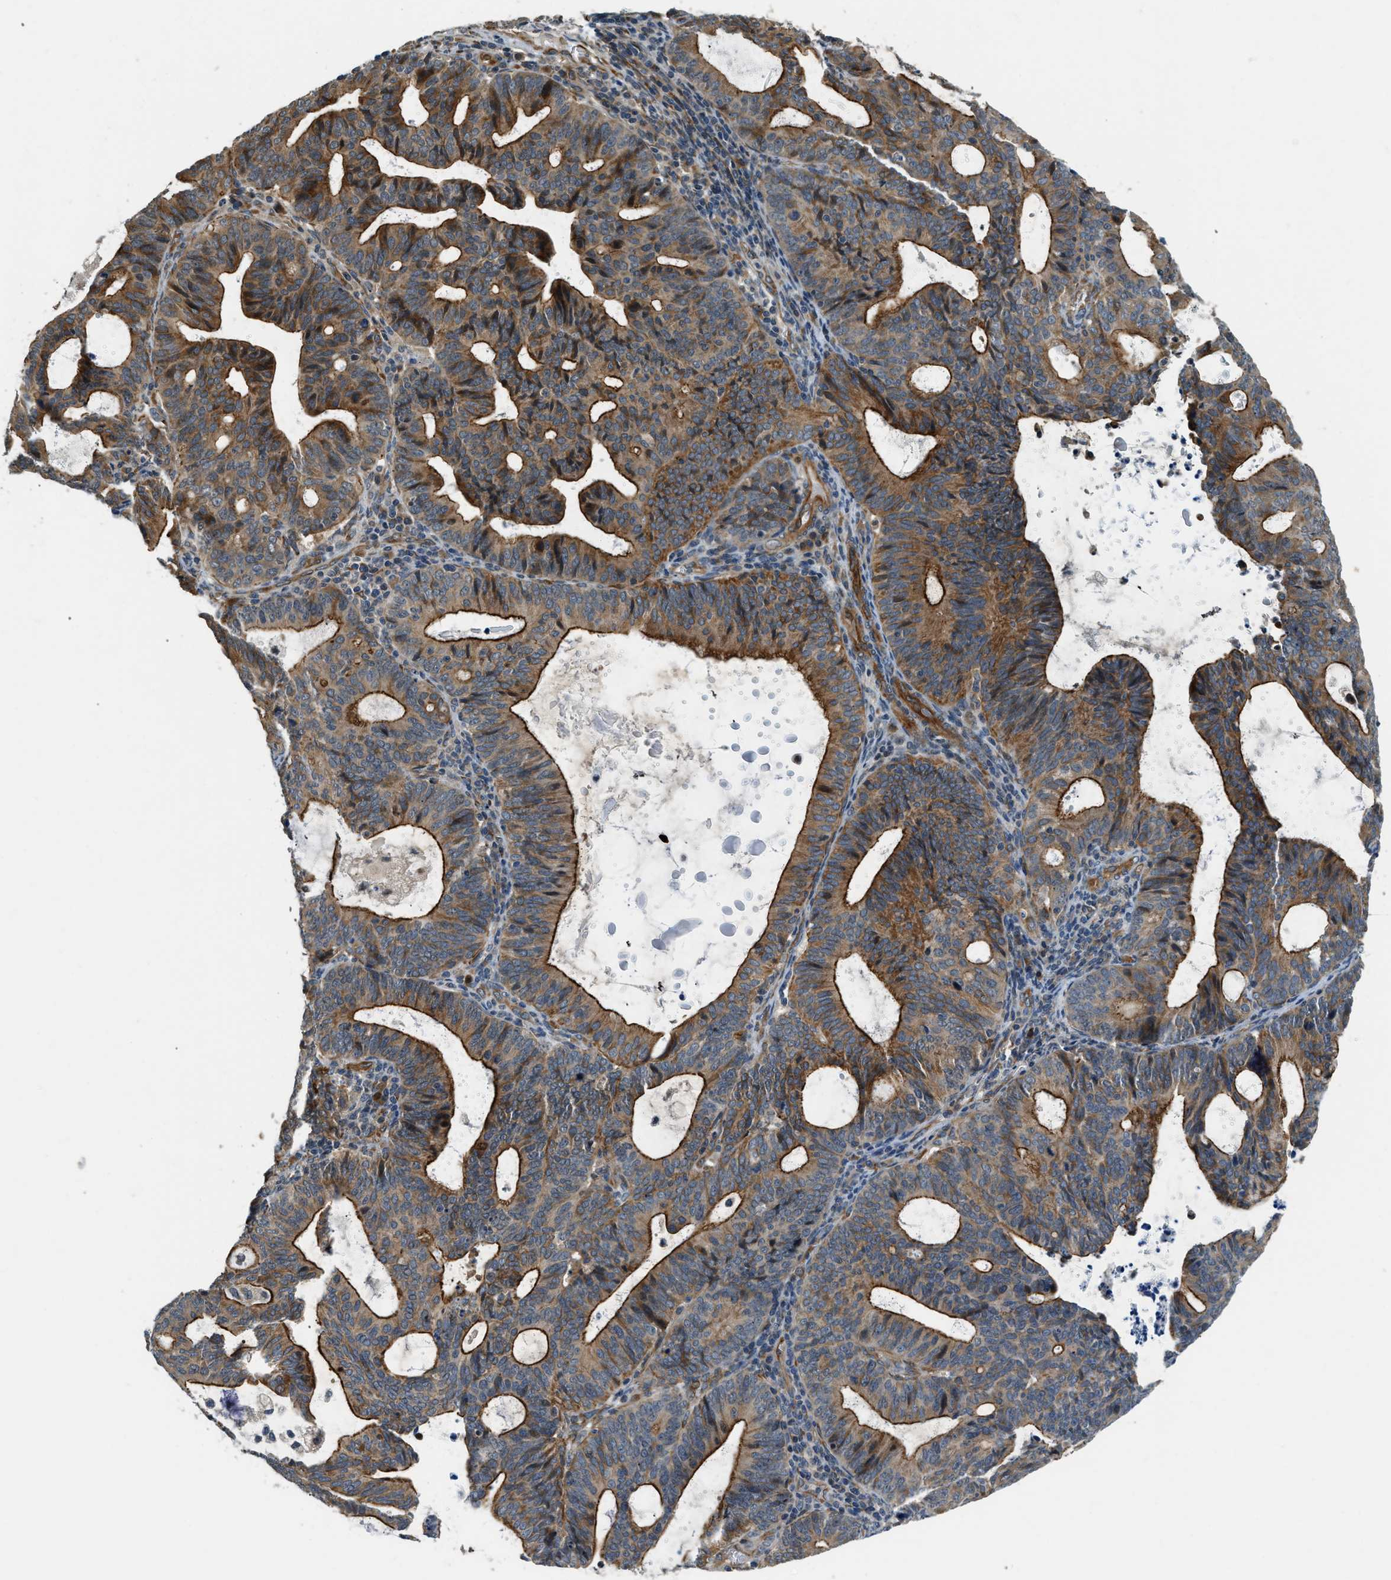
{"staining": {"intensity": "strong", "quantity": ">75%", "location": "cytoplasmic/membranous"}, "tissue": "endometrial cancer", "cell_type": "Tumor cells", "image_type": "cancer", "snomed": [{"axis": "morphology", "description": "Adenocarcinoma, NOS"}, {"axis": "topography", "description": "Uterus"}], "caption": "Immunohistochemical staining of human endometrial cancer demonstrates high levels of strong cytoplasmic/membranous protein staining in about >75% of tumor cells.", "gene": "ALOX12", "patient": {"sex": "female", "age": 83}}